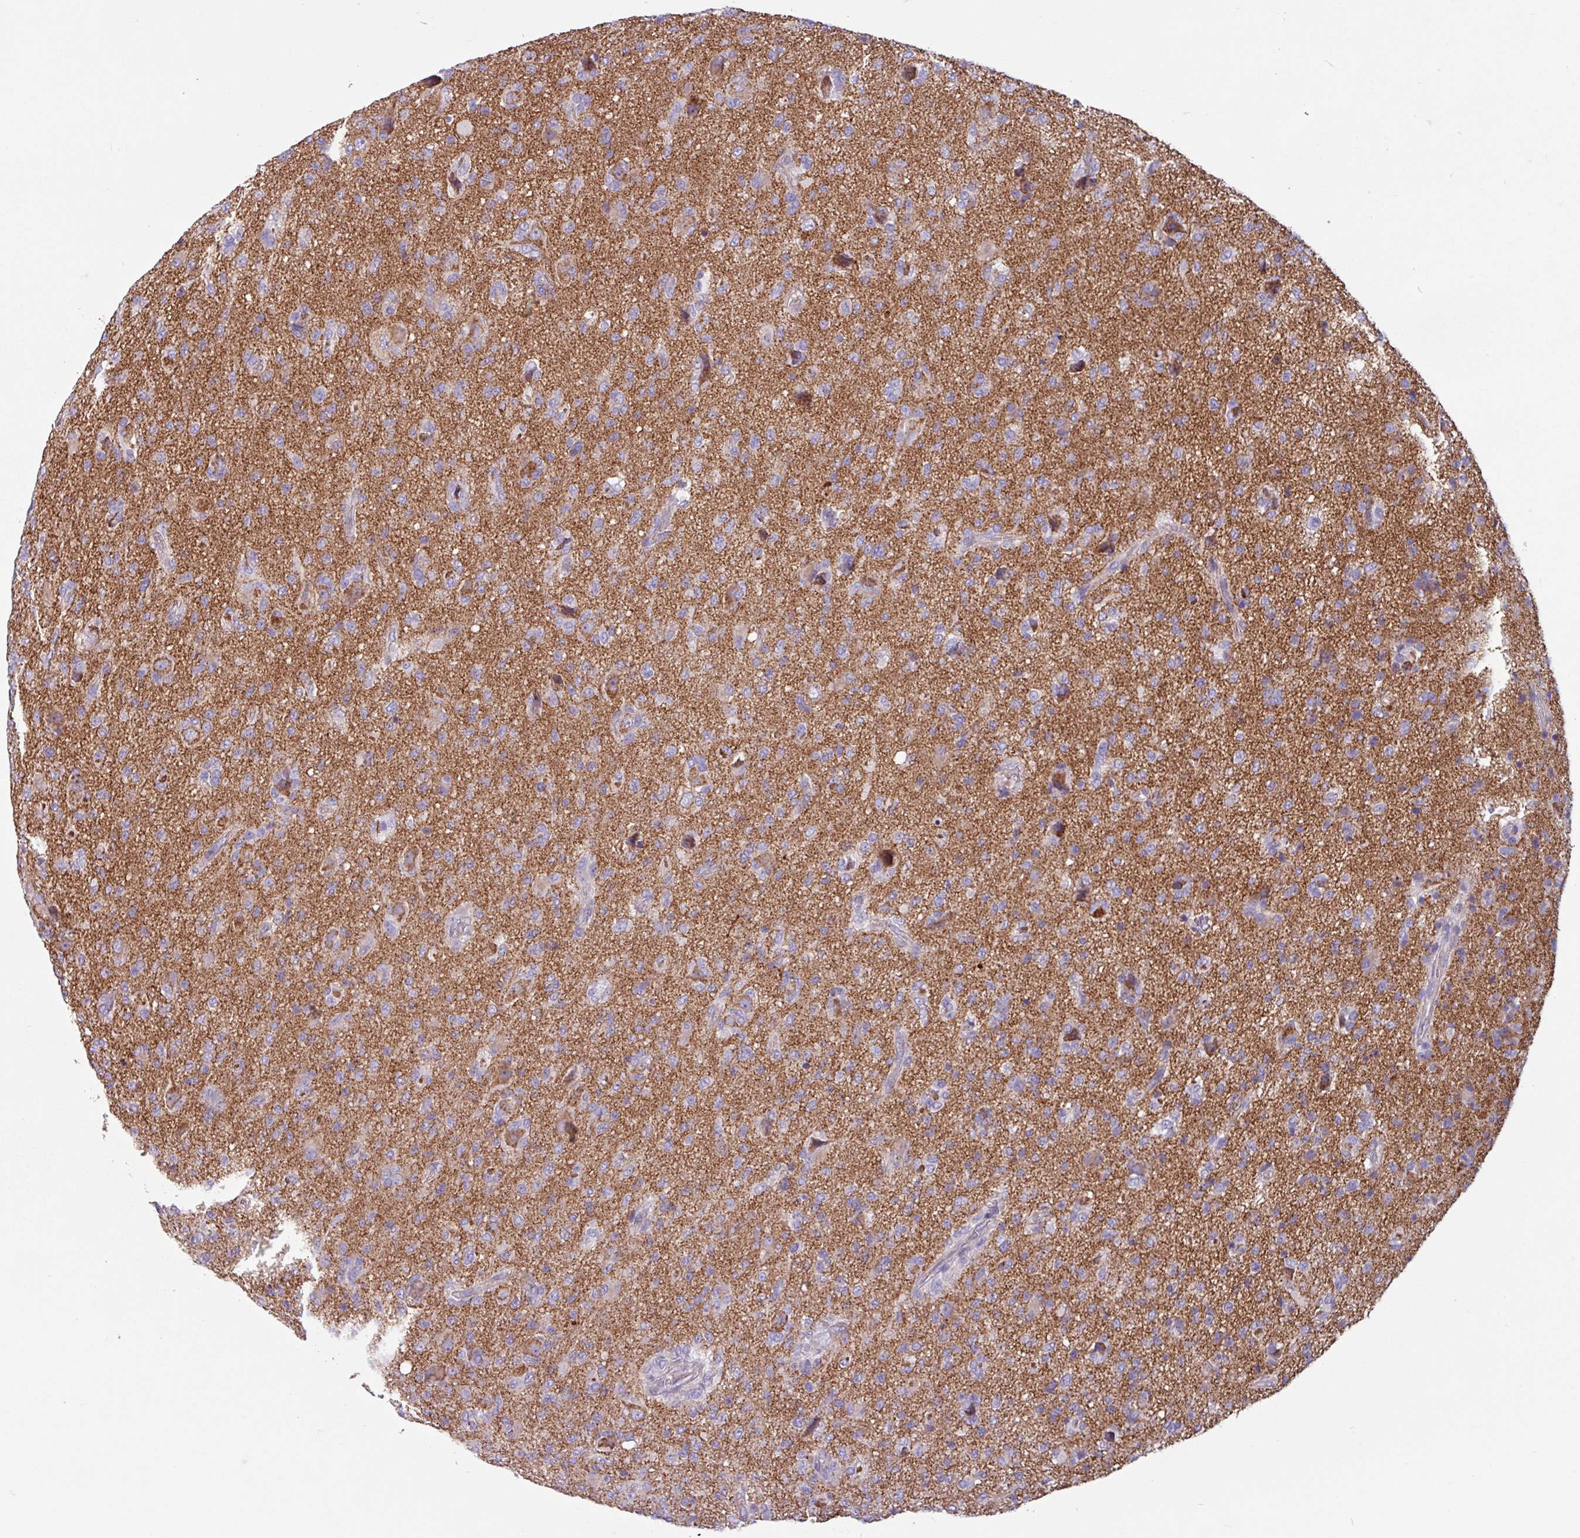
{"staining": {"intensity": "negative", "quantity": "none", "location": "none"}, "tissue": "glioma", "cell_type": "Tumor cells", "image_type": "cancer", "snomed": [{"axis": "morphology", "description": "Glioma, malignant, High grade"}, {"axis": "topography", "description": "Brain"}], "caption": "DAB (3,3'-diaminobenzidine) immunohistochemical staining of human glioma exhibits no significant staining in tumor cells.", "gene": "CAMK1", "patient": {"sex": "female", "age": 57}}